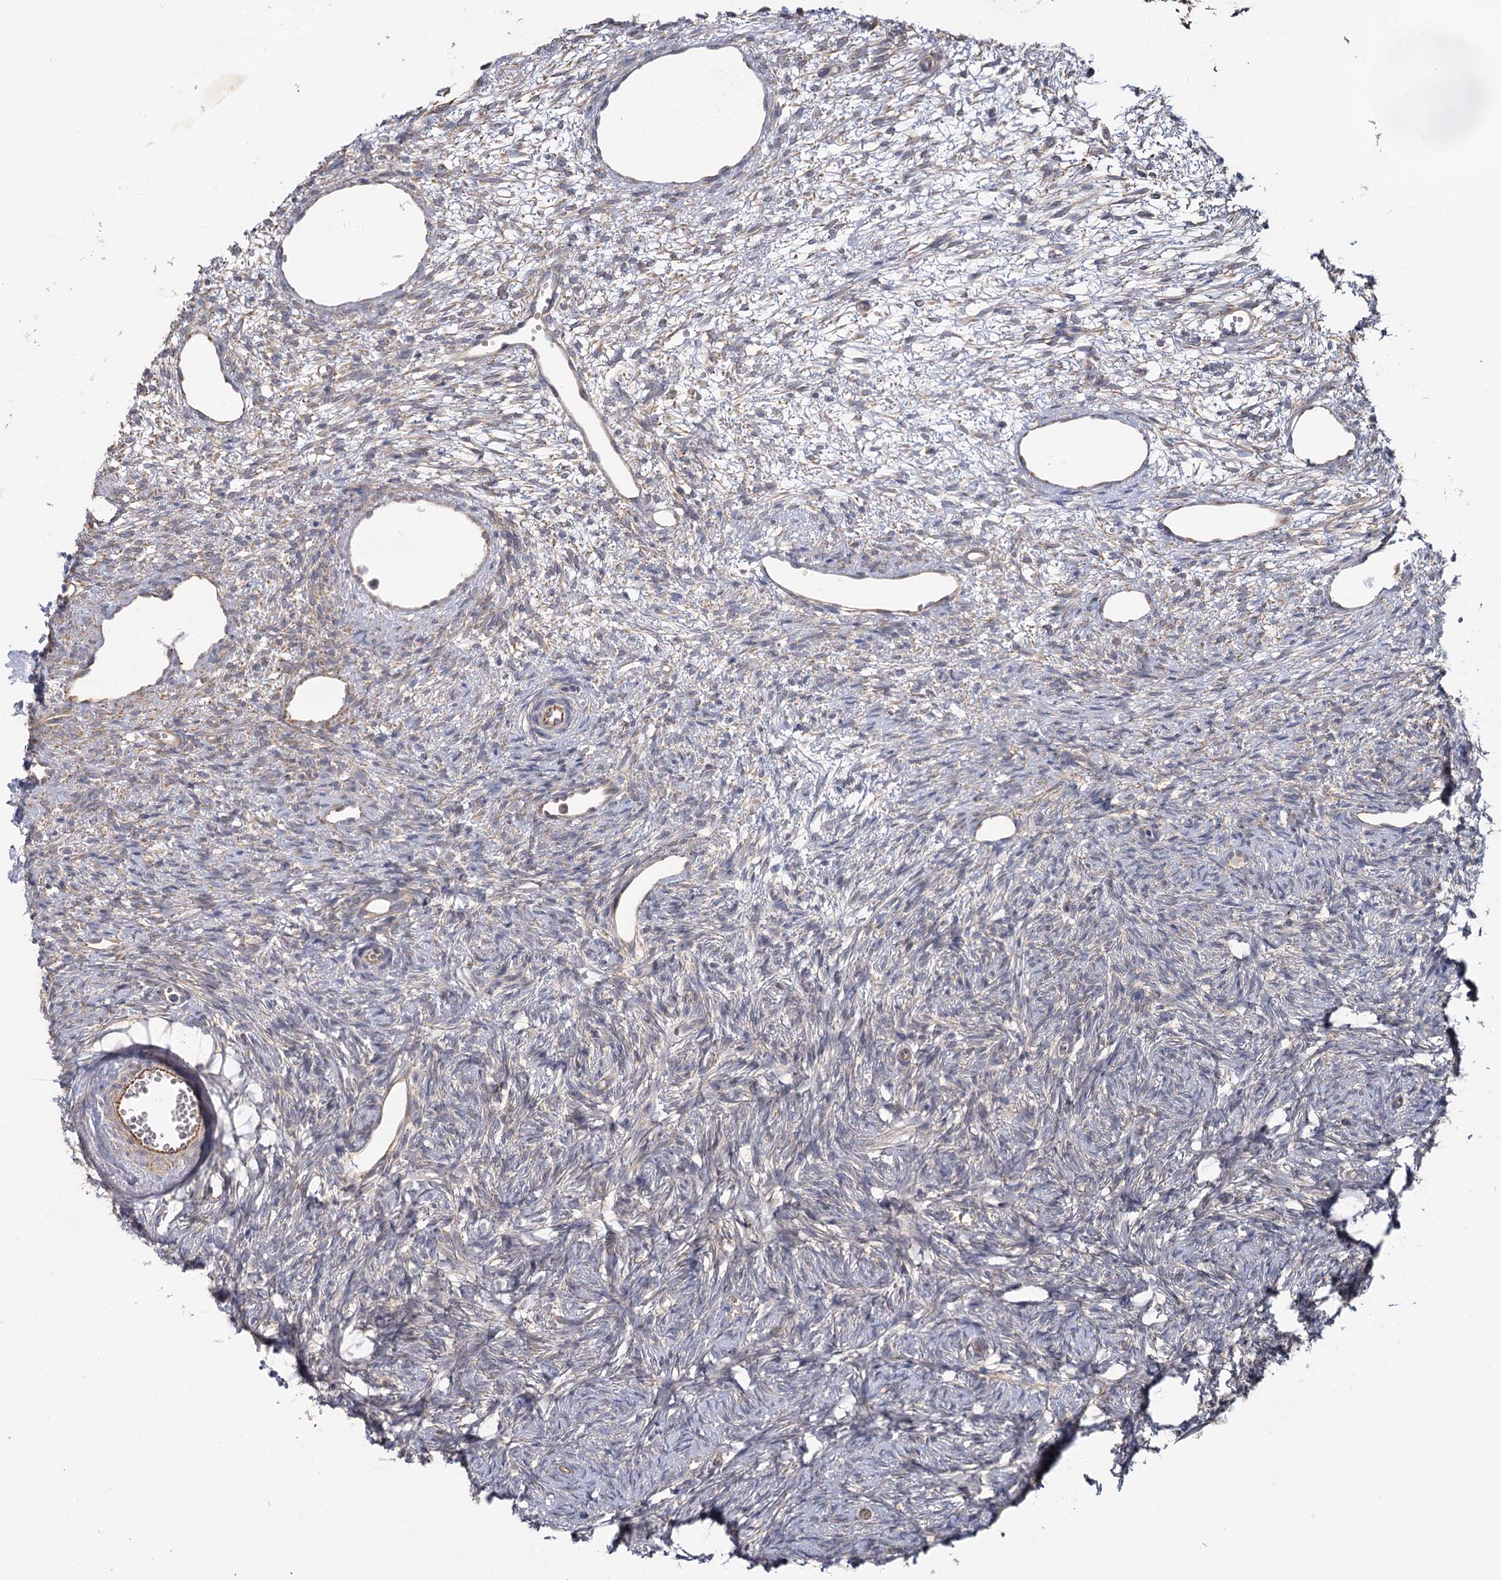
{"staining": {"intensity": "negative", "quantity": "none", "location": "none"}, "tissue": "ovary", "cell_type": "Ovarian stroma cells", "image_type": "normal", "snomed": [{"axis": "morphology", "description": "Normal tissue, NOS"}, {"axis": "topography", "description": "Ovary"}], "caption": "The IHC photomicrograph has no significant positivity in ovarian stroma cells of ovary.", "gene": "TBC1D9B", "patient": {"sex": "female", "age": 51}}